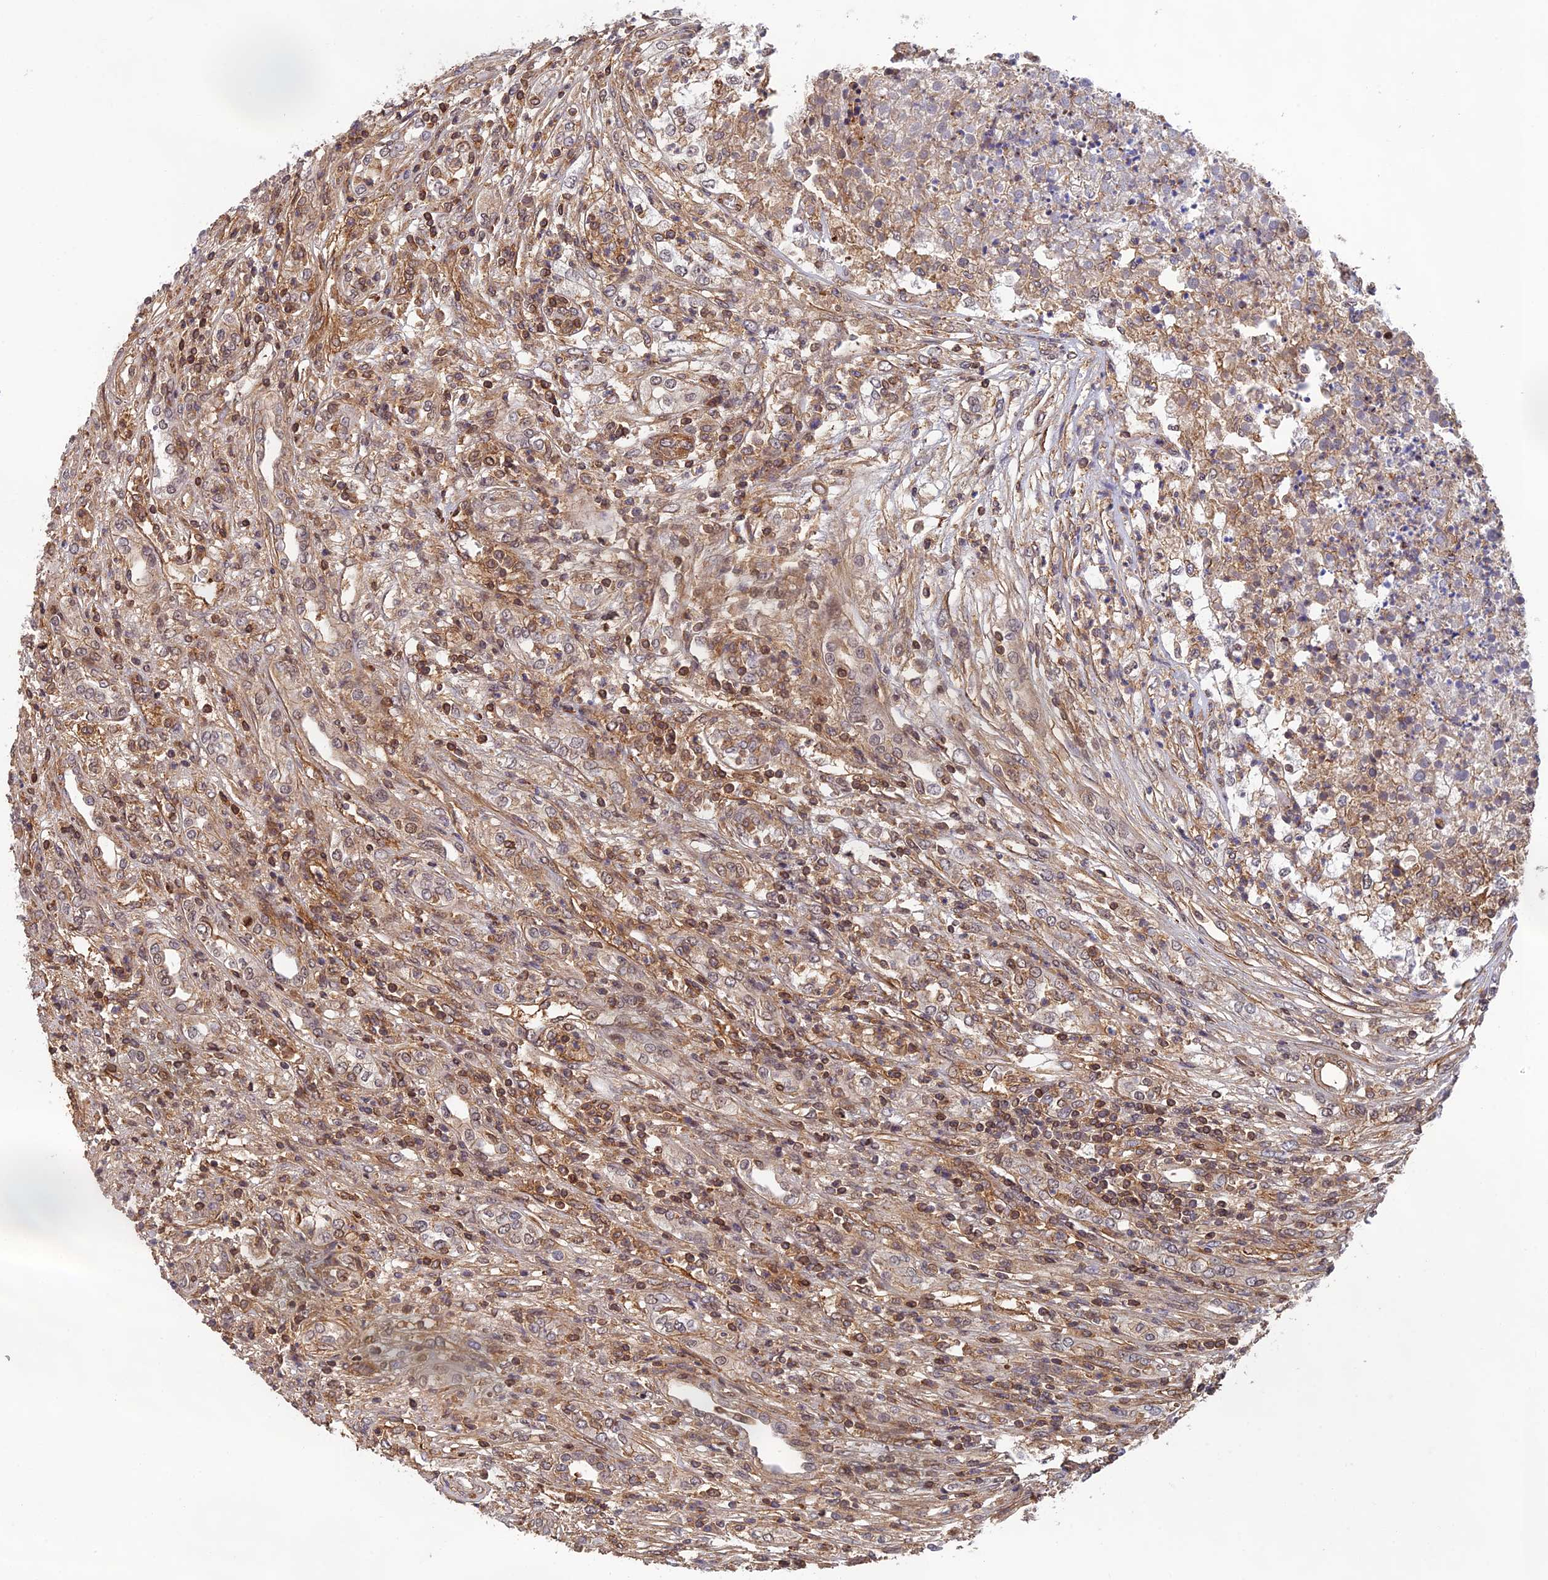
{"staining": {"intensity": "weak", "quantity": "25%-75%", "location": "cytoplasmic/membranous"}, "tissue": "renal cancer", "cell_type": "Tumor cells", "image_type": "cancer", "snomed": [{"axis": "morphology", "description": "Adenocarcinoma, NOS"}, {"axis": "topography", "description": "Kidney"}], "caption": "Immunohistochemical staining of renal adenocarcinoma displays low levels of weak cytoplasmic/membranous expression in approximately 25%-75% of tumor cells. (IHC, brightfield microscopy, high magnification).", "gene": "OSBPL1A", "patient": {"sex": "female", "age": 54}}